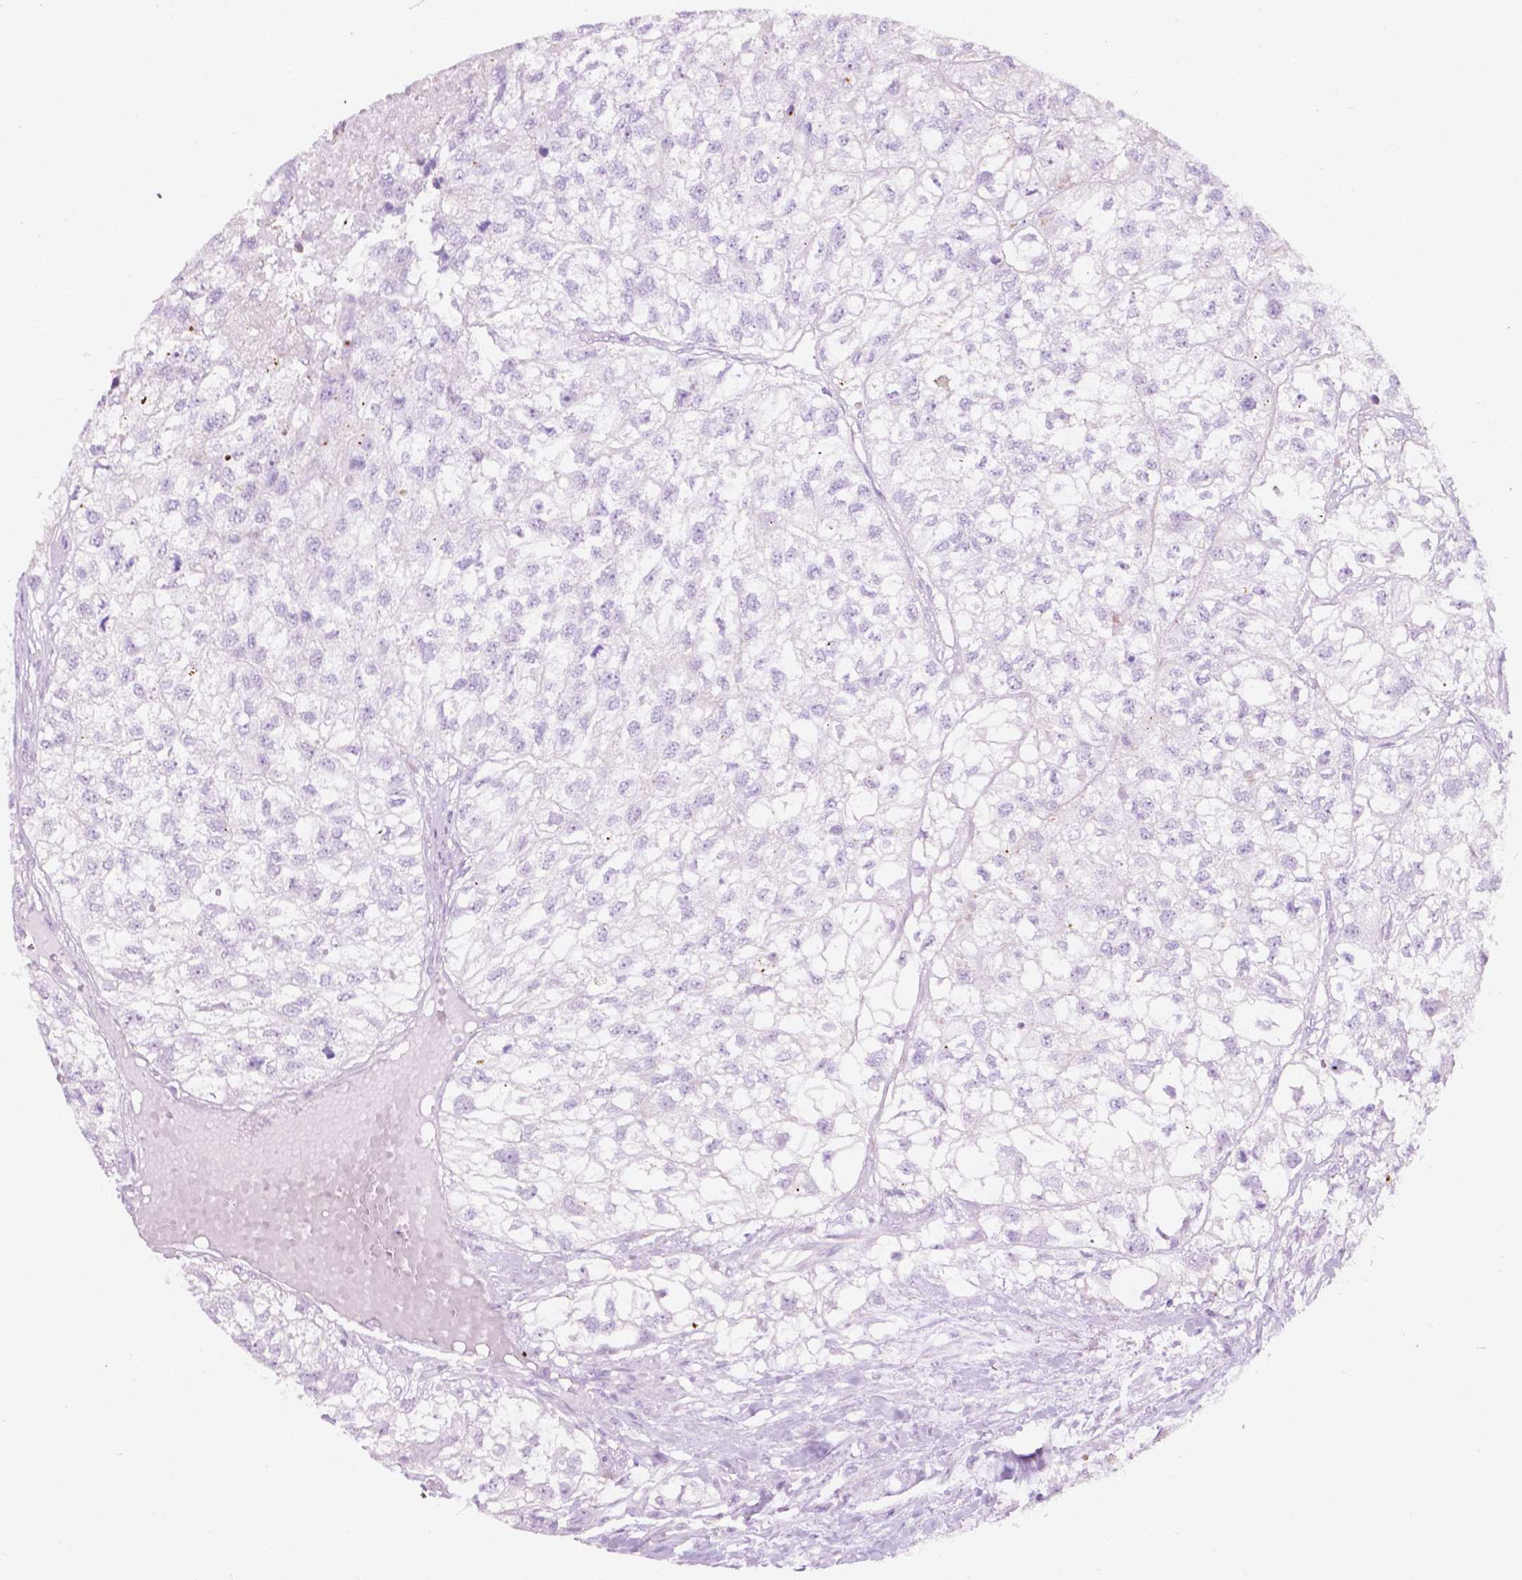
{"staining": {"intensity": "negative", "quantity": "none", "location": "none"}, "tissue": "renal cancer", "cell_type": "Tumor cells", "image_type": "cancer", "snomed": [{"axis": "morphology", "description": "Adenocarcinoma, NOS"}, {"axis": "topography", "description": "Kidney"}], "caption": "Human renal cancer (adenocarcinoma) stained for a protein using immunohistochemistry reveals no expression in tumor cells.", "gene": "NOS1AP", "patient": {"sex": "male", "age": 56}}